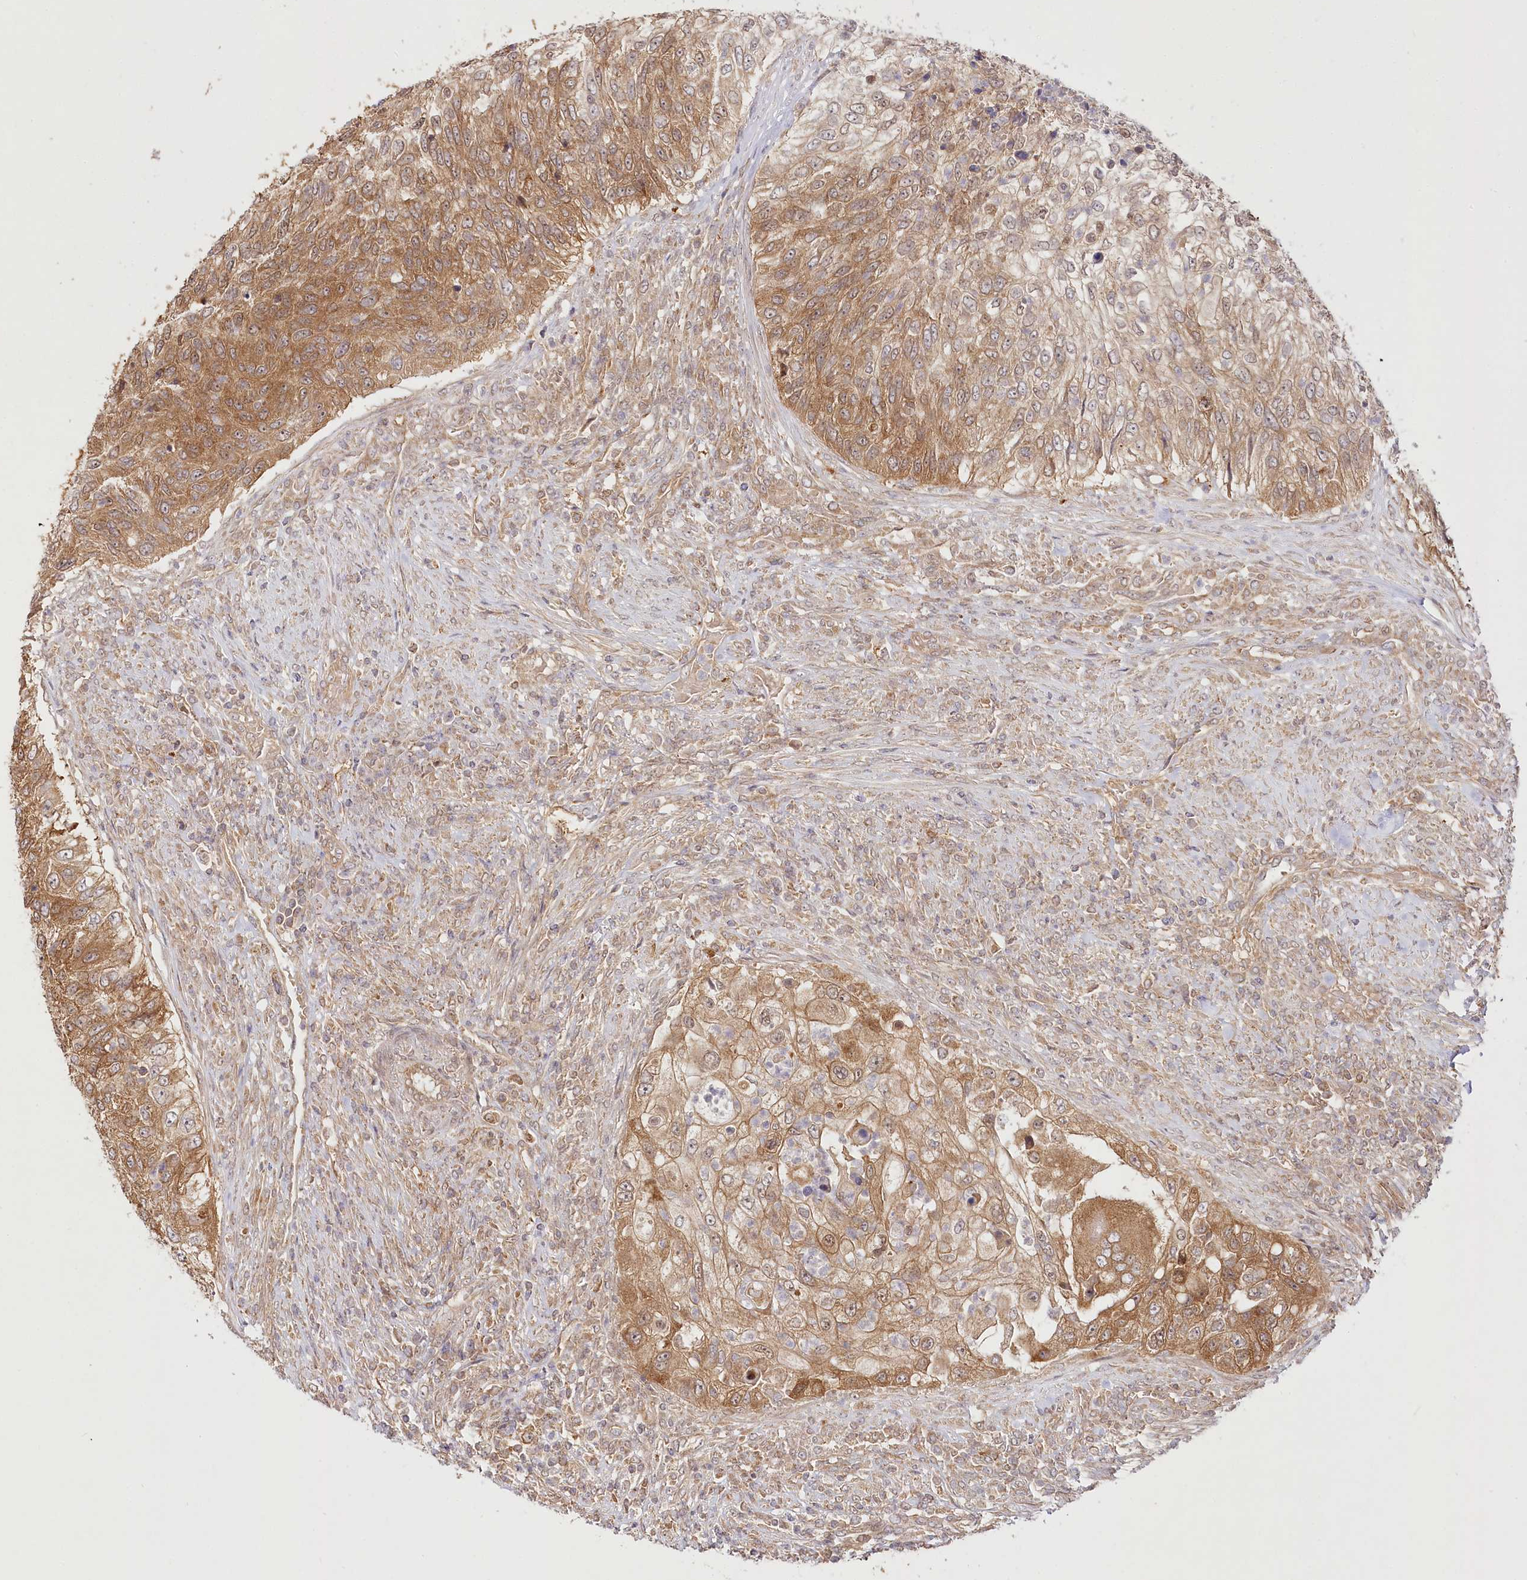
{"staining": {"intensity": "moderate", "quantity": ">75%", "location": "cytoplasmic/membranous"}, "tissue": "urothelial cancer", "cell_type": "Tumor cells", "image_type": "cancer", "snomed": [{"axis": "morphology", "description": "Urothelial carcinoma, High grade"}, {"axis": "topography", "description": "Urinary bladder"}], "caption": "About >75% of tumor cells in urothelial cancer show moderate cytoplasmic/membranous protein staining as visualized by brown immunohistochemical staining.", "gene": "INPP4B", "patient": {"sex": "female", "age": 60}}